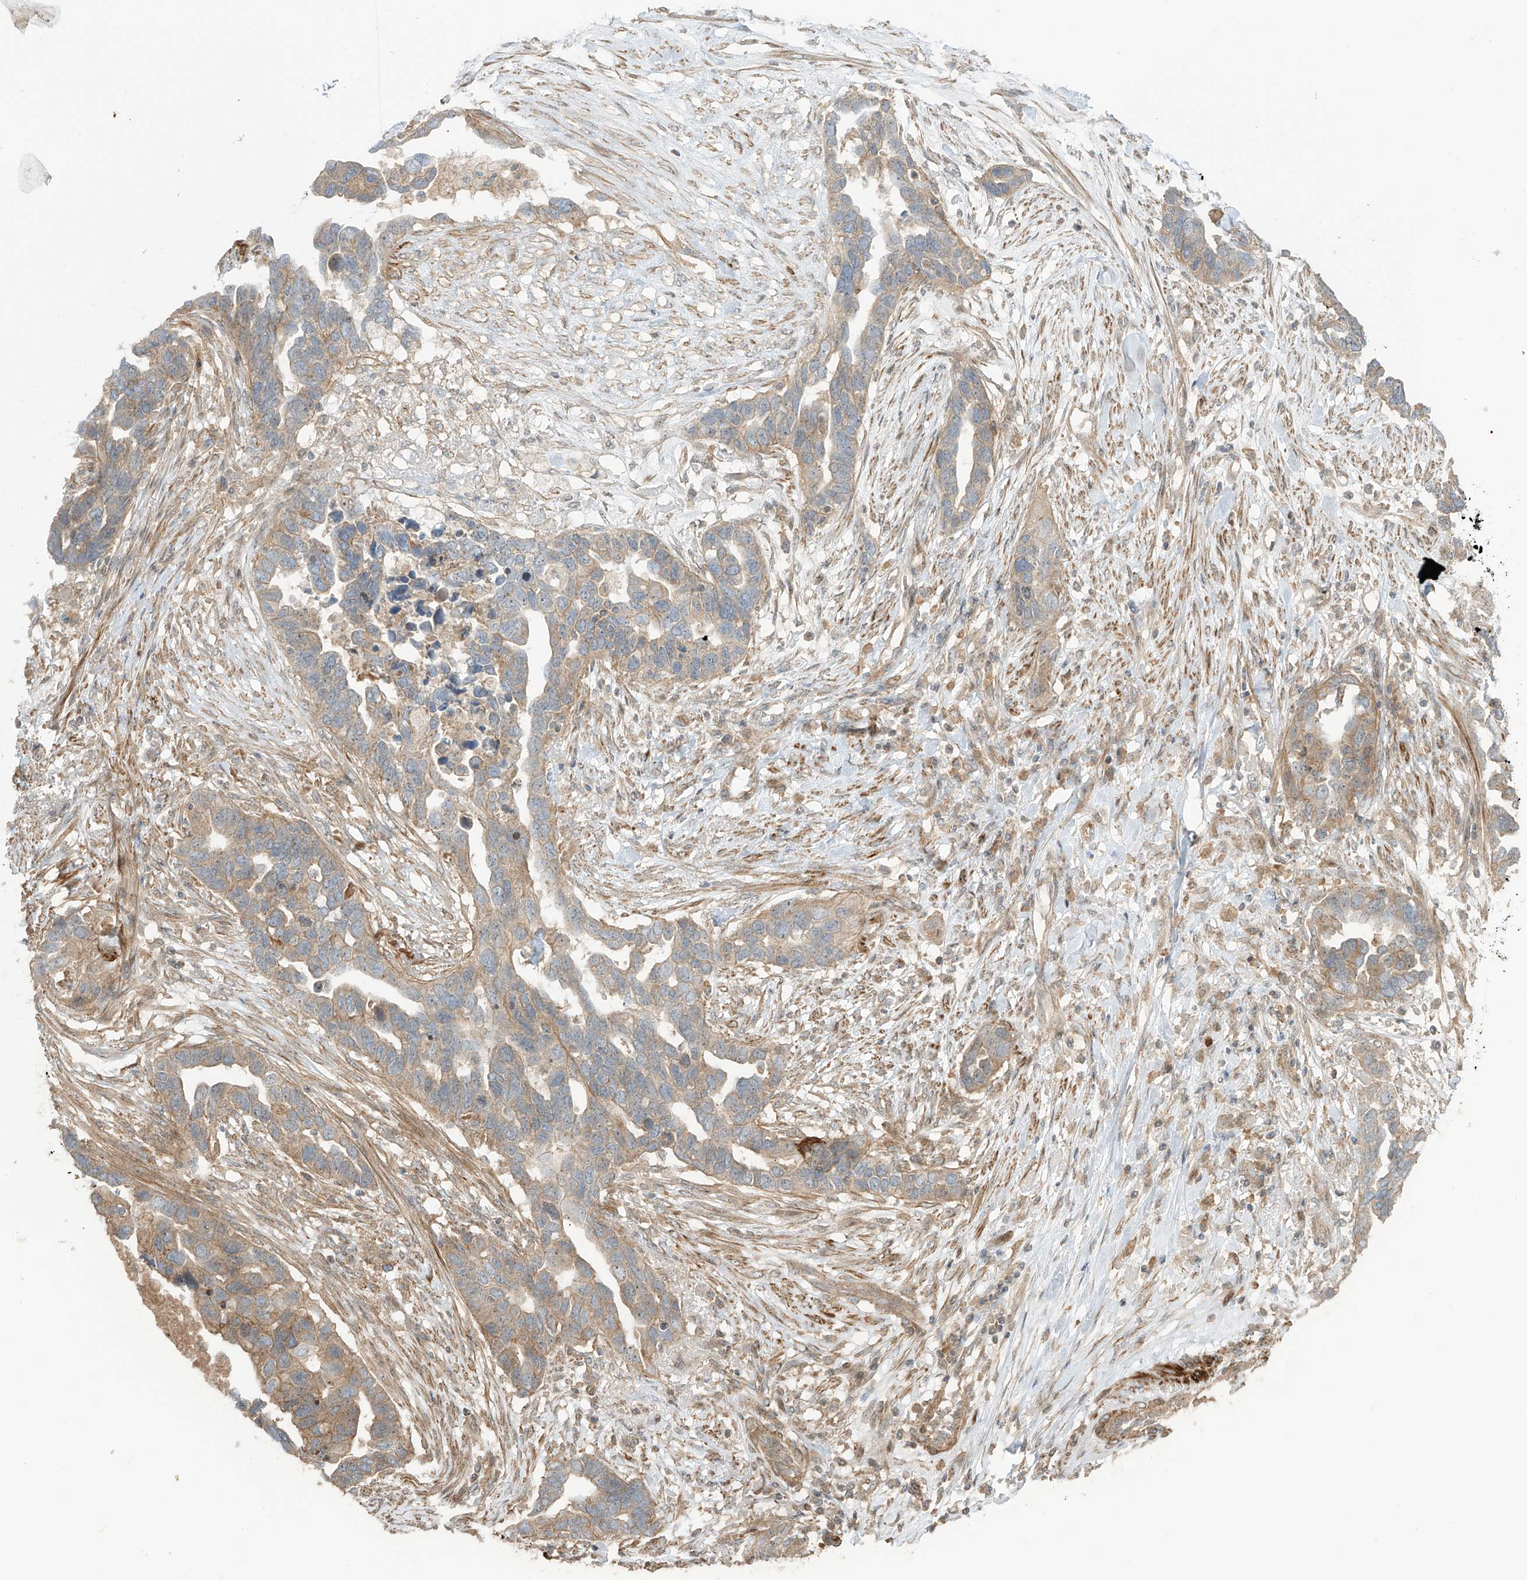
{"staining": {"intensity": "weak", "quantity": ">75%", "location": "cytoplasmic/membranous"}, "tissue": "ovarian cancer", "cell_type": "Tumor cells", "image_type": "cancer", "snomed": [{"axis": "morphology", "description": "Cystadenocarcinoma, serous, NOS"}, {"axis": "topography", "description": "Ovary"}], "caption": "Protein staining of ovarian serous cystadenocarcinoma tissue reveals weak cytoplasmic/membranous staining in about >75% of tumor cells.", "gene": "ENTR1", "patient": {"sex": "female", "age": 54}}